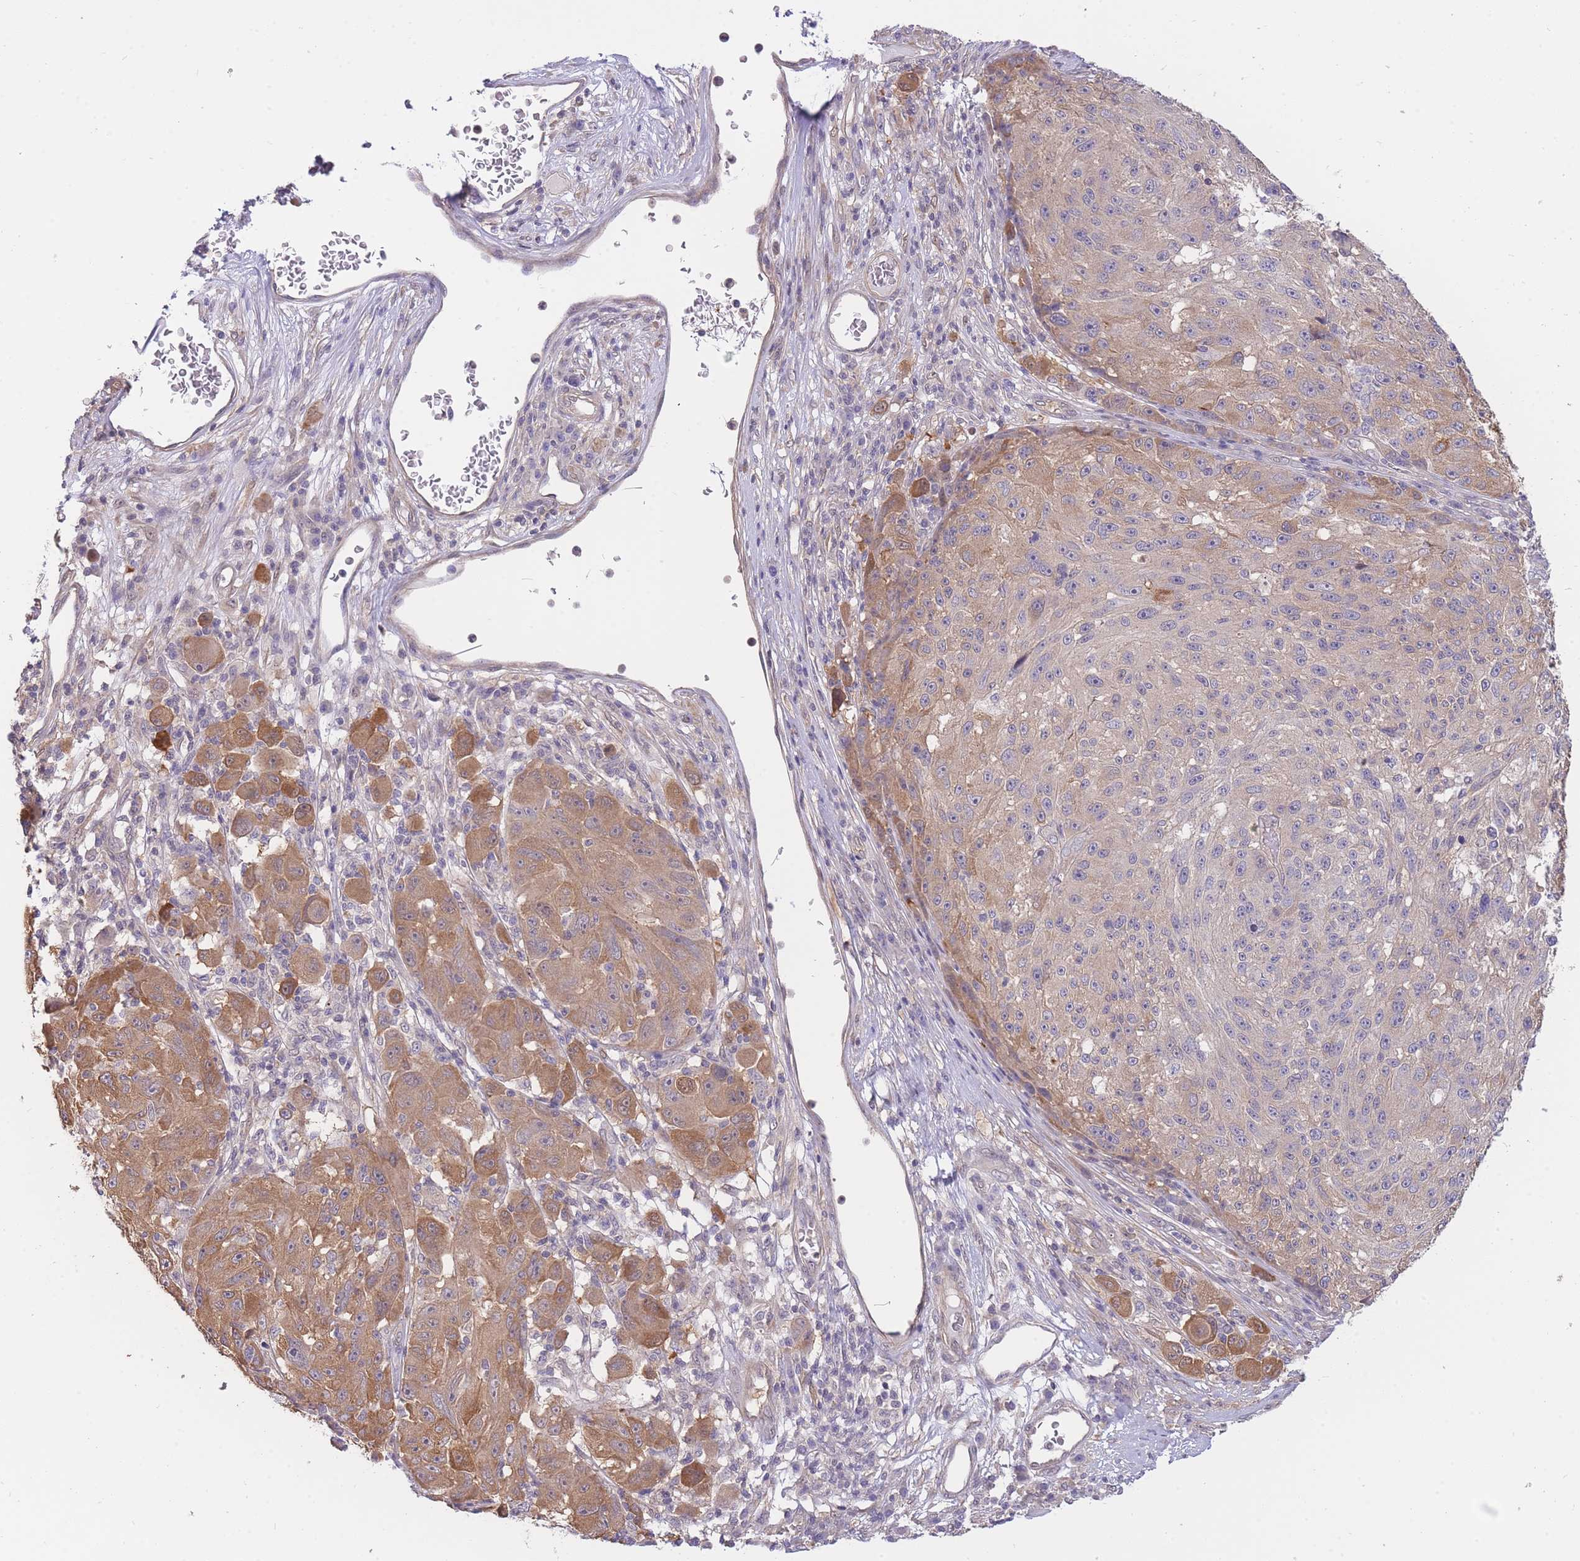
{"staining": {"intensity": "moderate", "quantity": "<25%", "location": "cytoplasmic/membranous"}, "tissue": "melanoma", "cell_type": "Tumor cells", "image_type": "cancer", "snomed": [{"axis": "morphology", "description": "Malignant melanoma, NOS"}, {"axis": "topography", "description": "Skin"}], "caption": "The immunohistochemical stain shows moderate cytoplasmic/membranous positivity in tumor cells of malignant melanoma tissue. (DAB IHC, brown staining for protein, blue staining for nuclei).", "gene": "SMC6", "patient": {"sex": "male", "age": 53}}